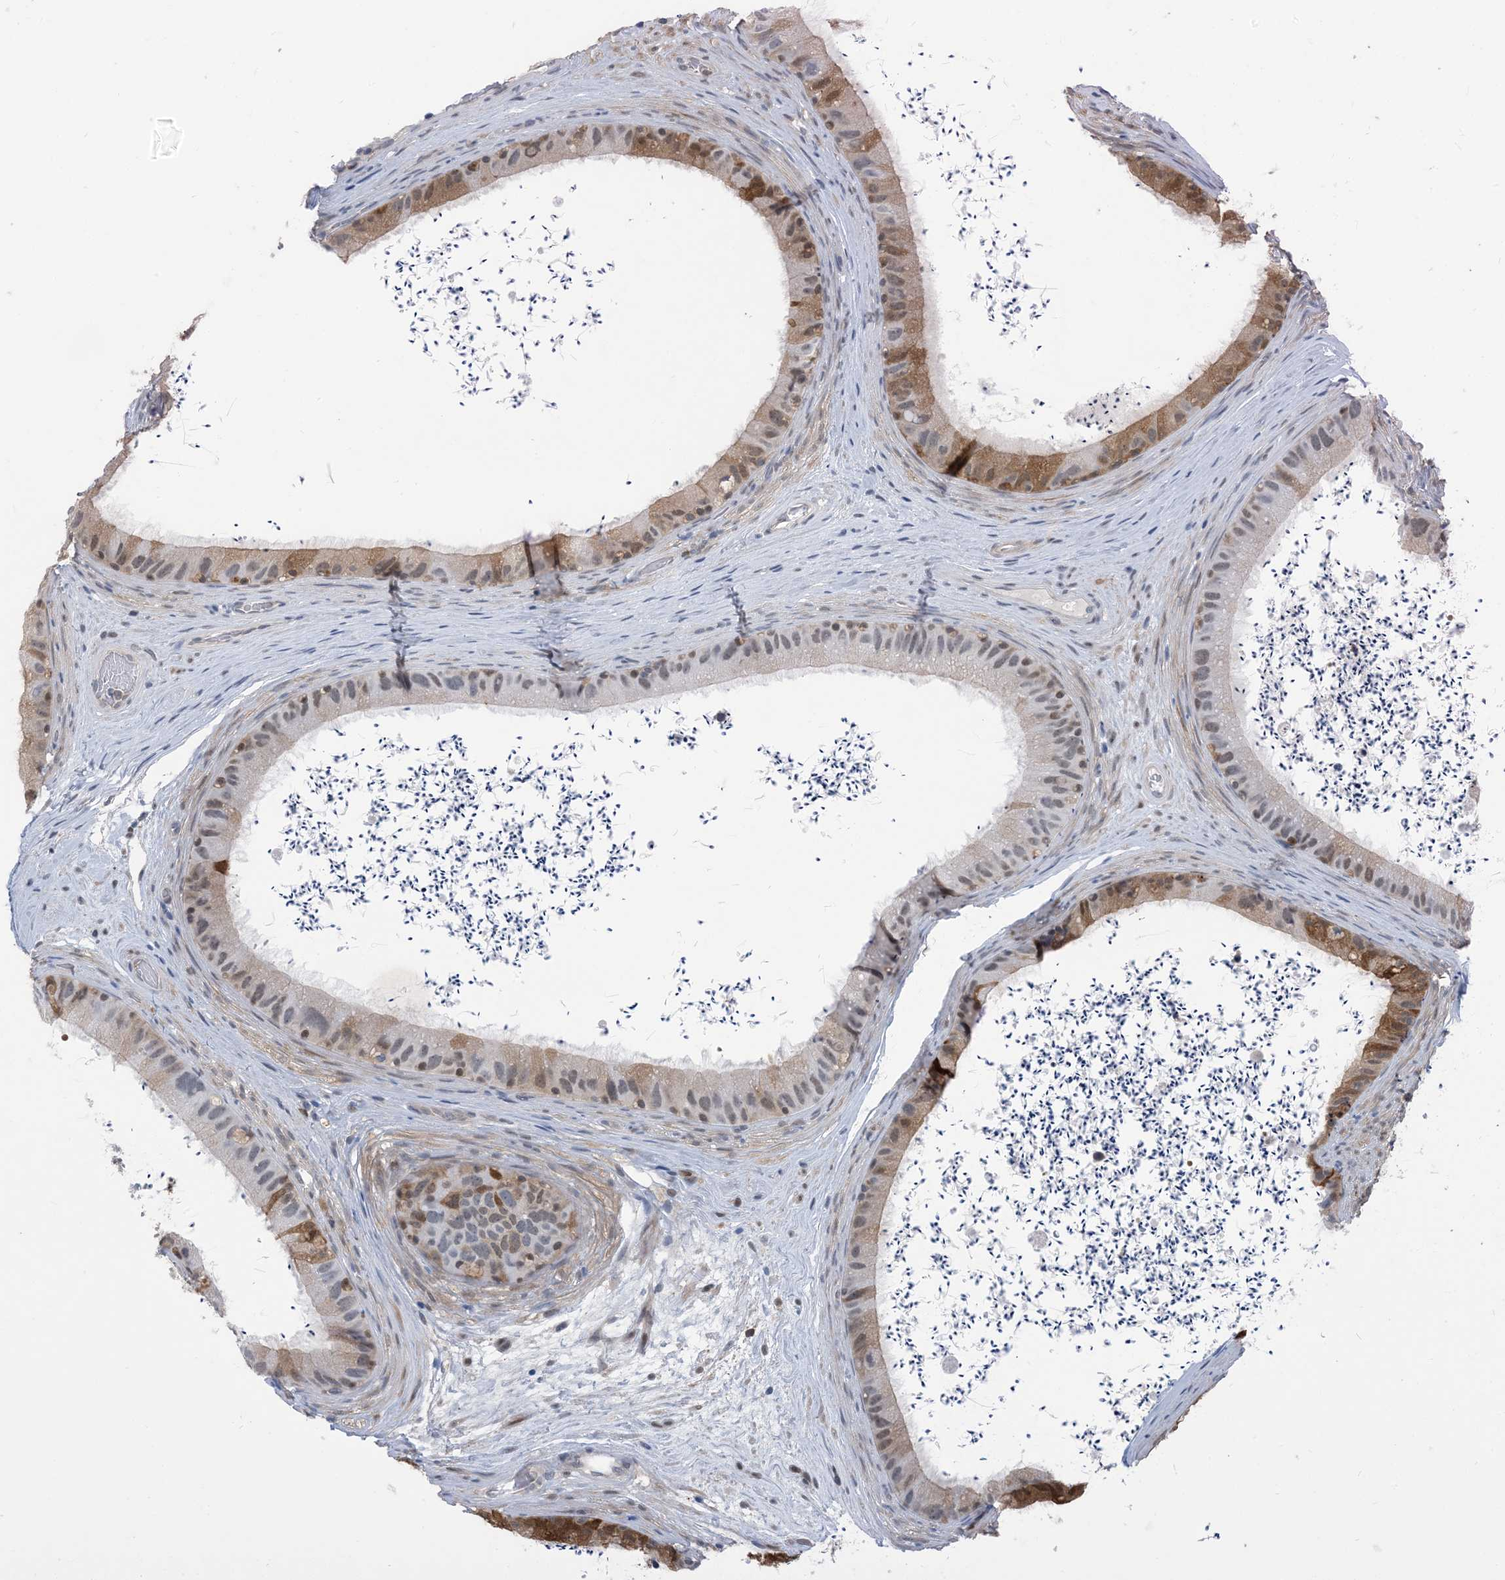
{"staining": {"intensity": "moderate", "quantity": "25%-75%", "location": "cytoplasmic/membranous,nuclear"}, "tissue": "epididymis", "cell_type": "Glandular cells", "image_type": "normal", "snomed": [{"axis": "morphology", "description": "Normal tissue, NOS"}, {"axis": "topography", "description": "Epididymis, spermatic cord, NOS"}], "caption": "The micrograph reveals immunohistochemical staining of unremarkable epididymis. There is moderate cytoplasmic/membranous,nuclear positivity is identified in approximately 25%-75% of glandular cells. (Stains: DAB in brown, nuclei in blue, Microscopy: brightfield microscopy at high magnification).", "gene": "ZC3H12A", "patient": {"sex": "male", "age": 50}}